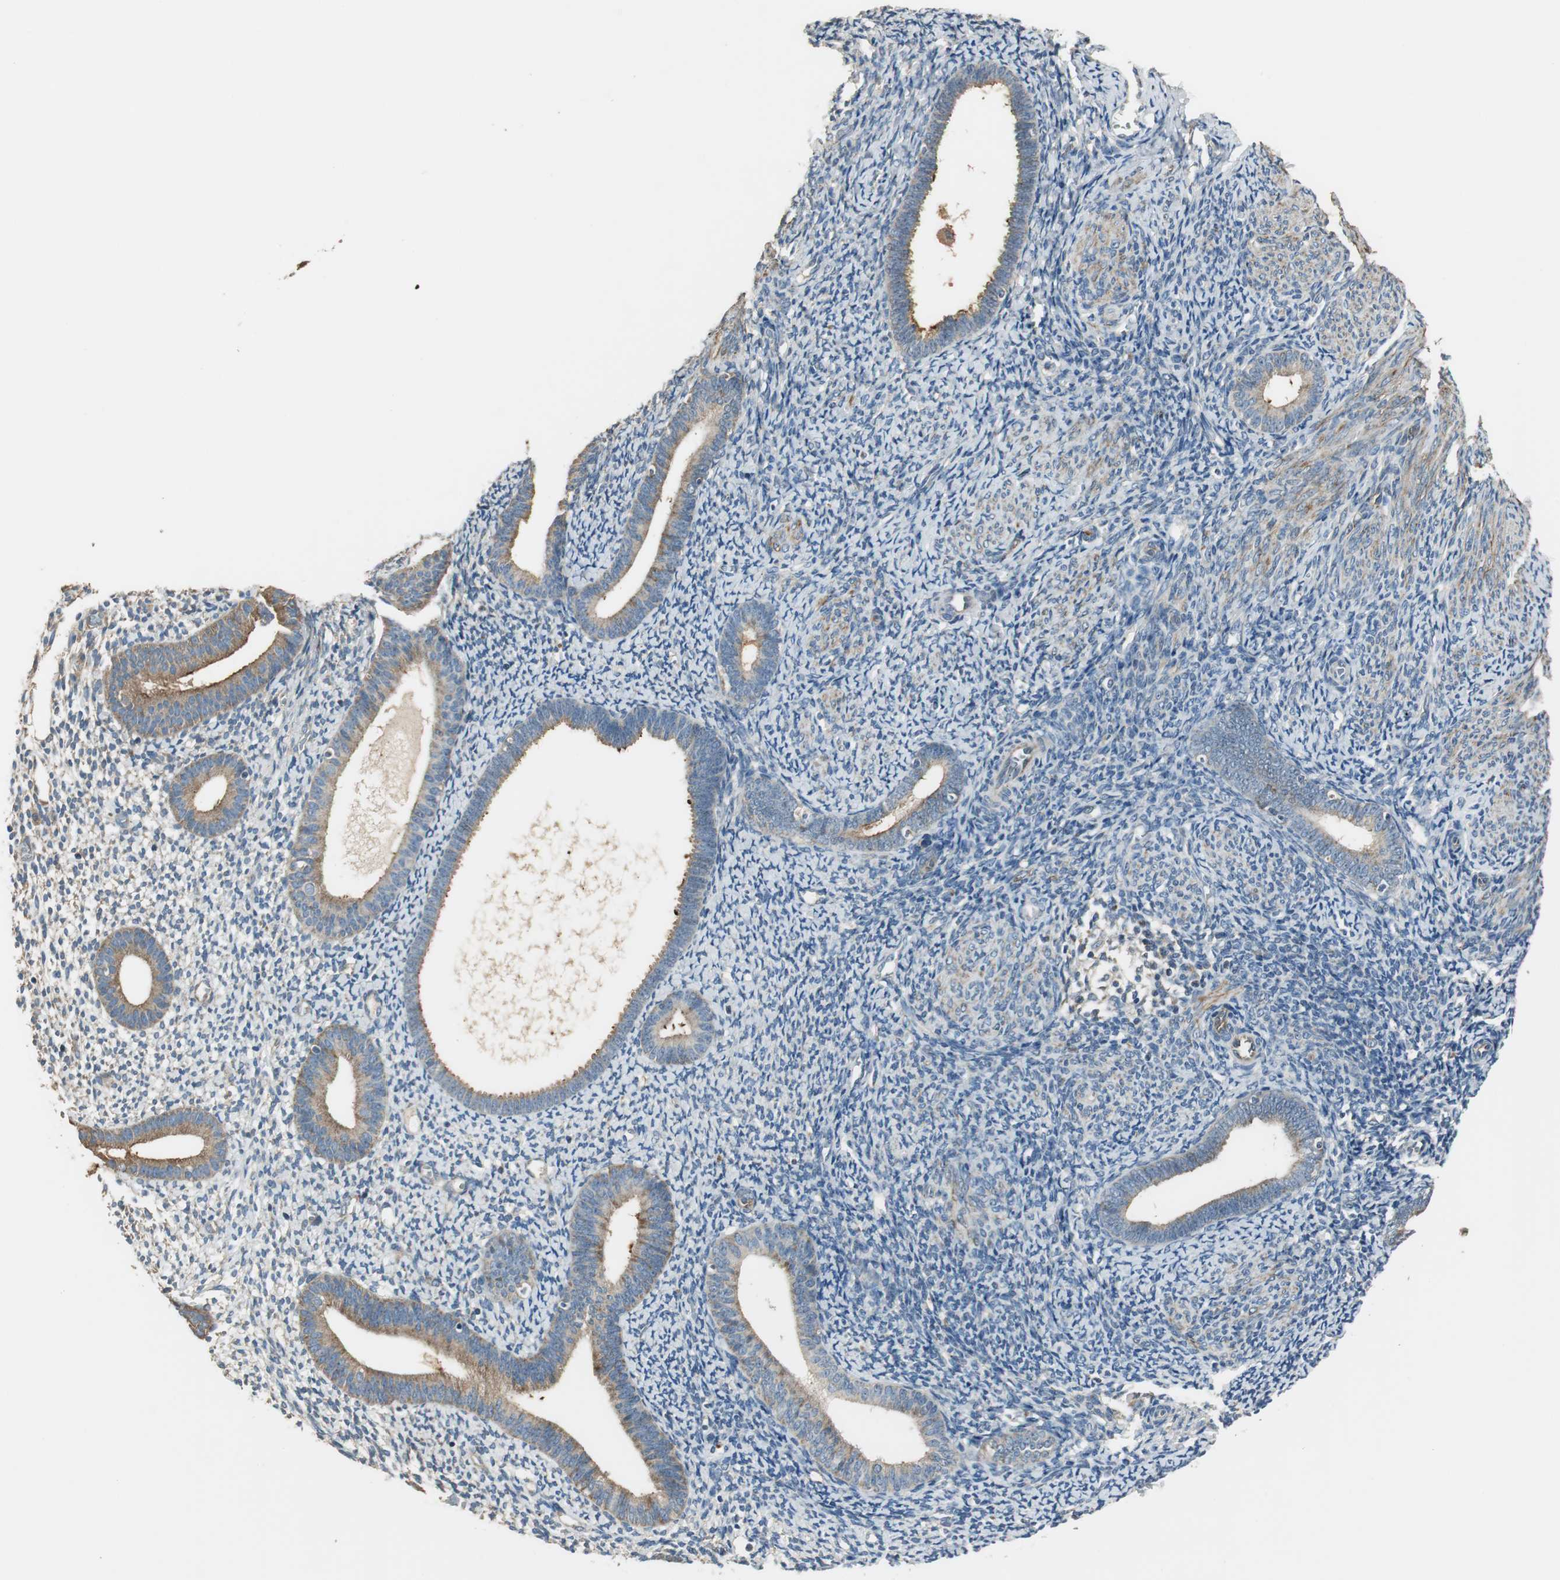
{"staining": {"intensity": "weak", "quantity": "25%-75%", "location": "cytoplasmic/membranous"}, "tissue": "endometrium", "cell_type": "Cells in endometrial stroma", "image_type": "normal", "snomed": [{"axis": "morphology", "description": "Normal tissue, NOS"}, {"axis": "topography", "description": "Smooth muscle"}, {"axis": "topography", "description": "Endometrium"}], "caption": "Unremarkable endometrium was stained to show a protein in brown. There is low levels of weak cytoplasmic/membranous staining in about 25%-75% of cells in endometrial stroma. (Brightfield microscopy of DAB IHC at high magnification).", "gene": "MSTO1", "patient": {"sex": "female", "age": 57}}